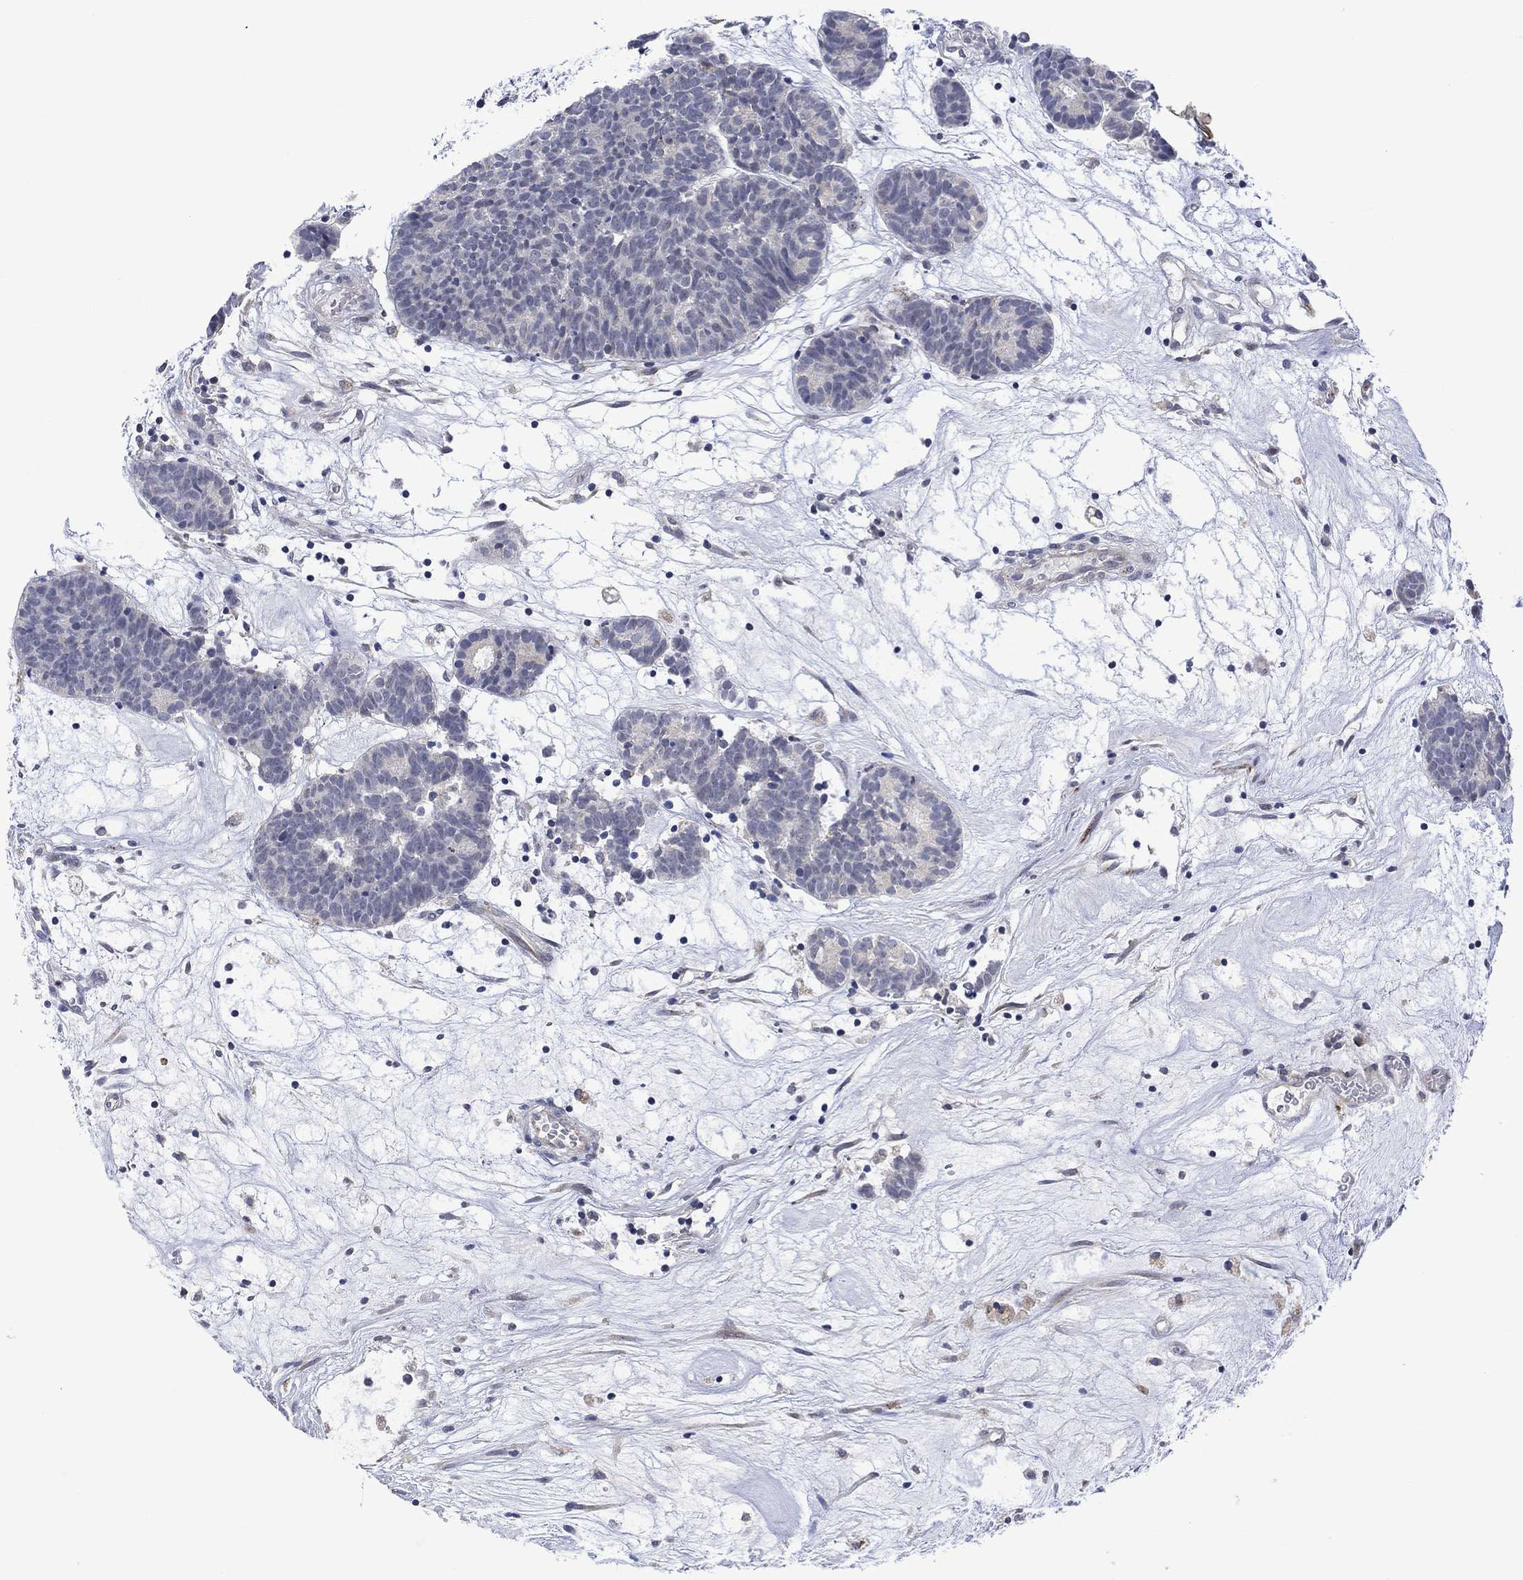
{"staining": {"intensity": "negative", "quantity": "none", "location": "none"}, "tissue": "head and neck cancer", "cell_type": "Tumor cells", "image_type": "cancer", "snomed": [{"axis": "morphology", "description": "Adenocarcinoma, NOS"}, {"axis": "topography", "description": "Head-Neck"}], "caption": "This is an immunohistochemistry photomicrograph of human head and neck cancer. There is no staining in tumor cells.", "gene": "SLC48A1", "patient": {"sex": "female", "age": 81}}